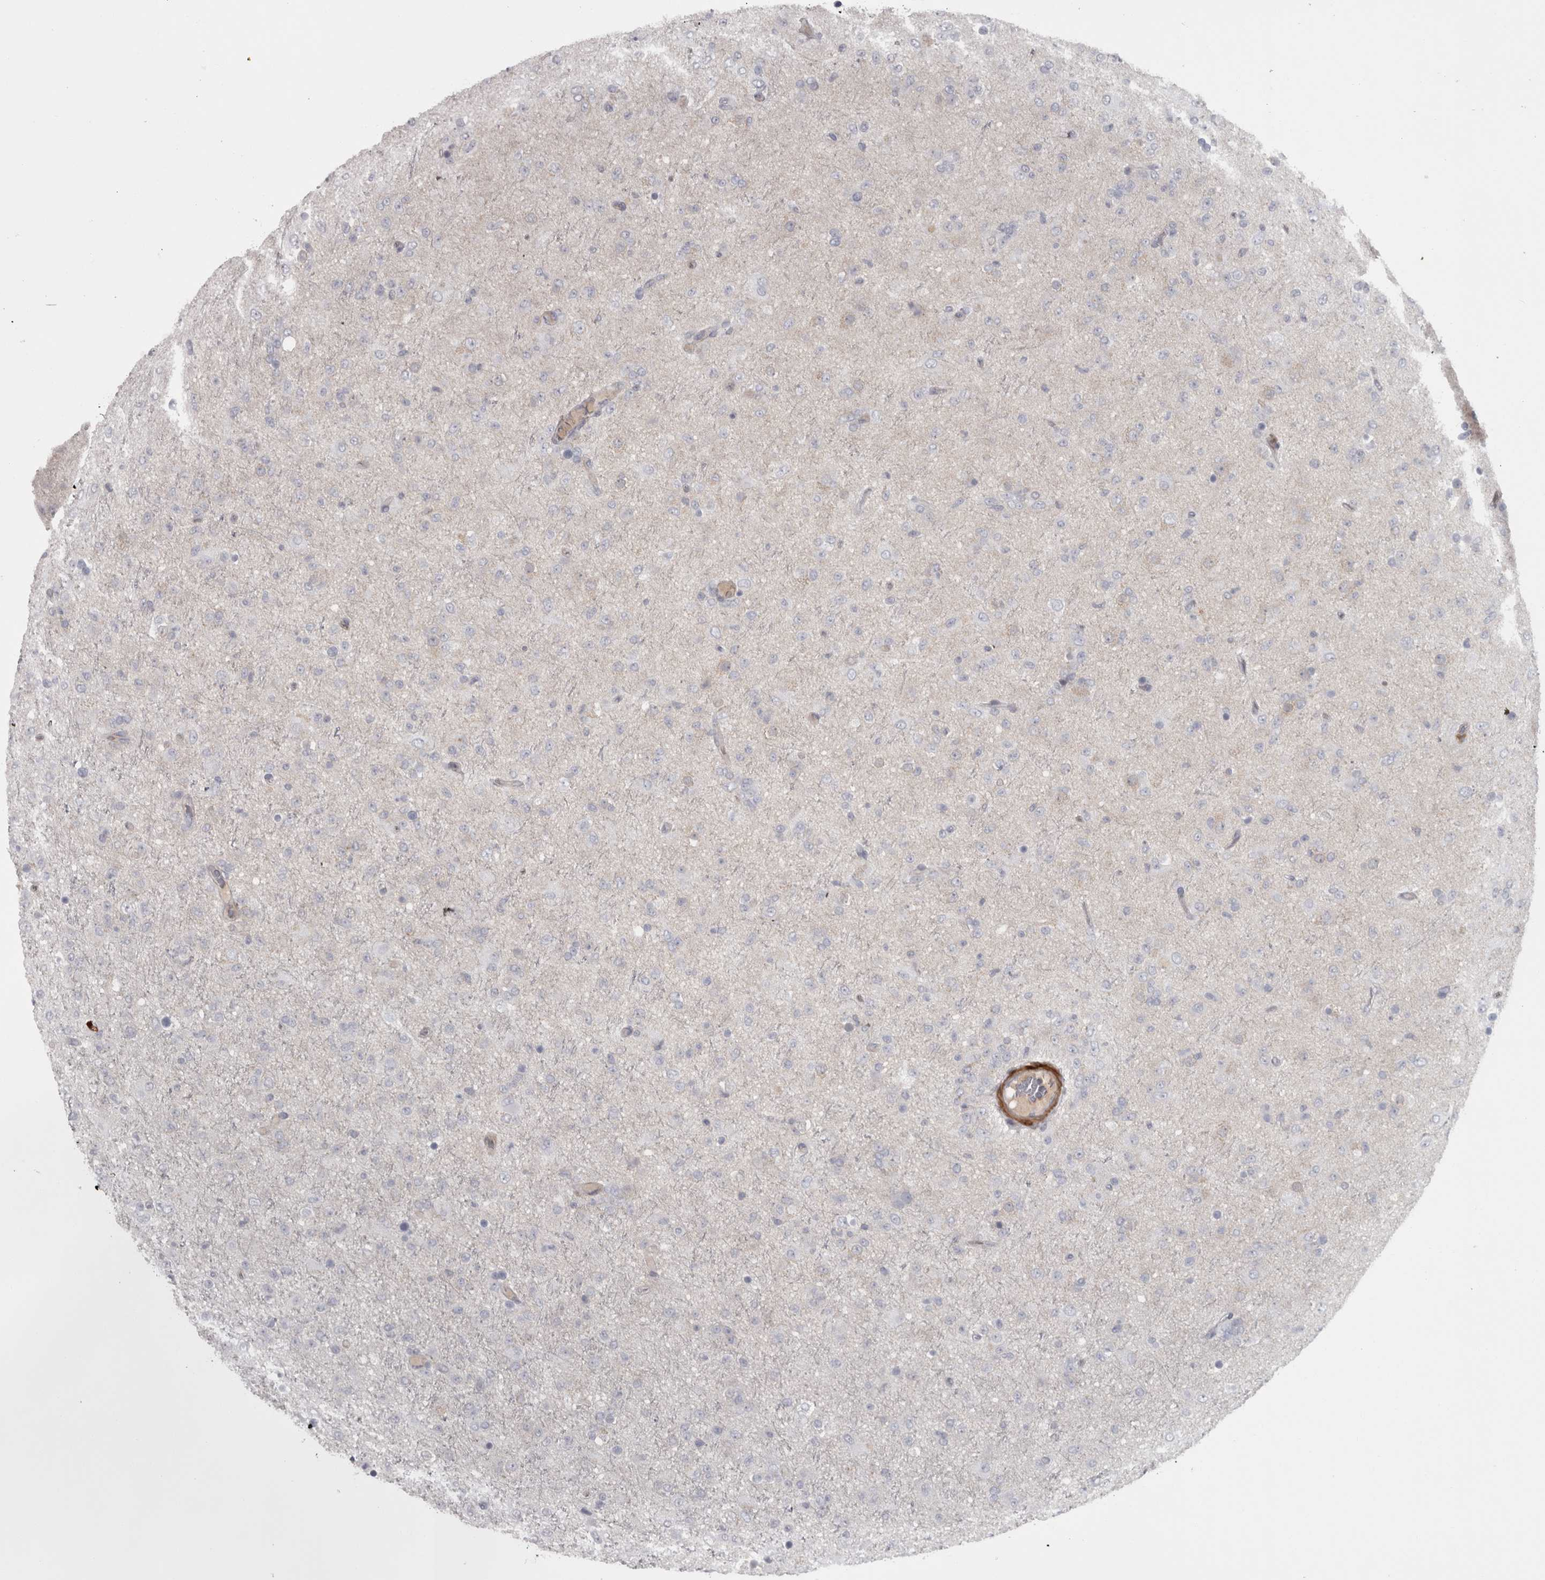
{"staining": {"intensity": "negative", "quantity": "none", "location": "none"}, "tissue": "glioma", "cell_type": "Tumor cells", "image_type": "cancer", "snomed": [{"axis": "morphology", "description": "Glioma, malignant, Low grade"}, {"axis": "topography", "description": "Brain"}], "caption": "Immunohistochemistry (IHC) of human malignant low-grade glioma demonstrates no positivity in tumor cells.", "gene": "PPP1R12B", "patient": {"sex": "male", "age": 65}}